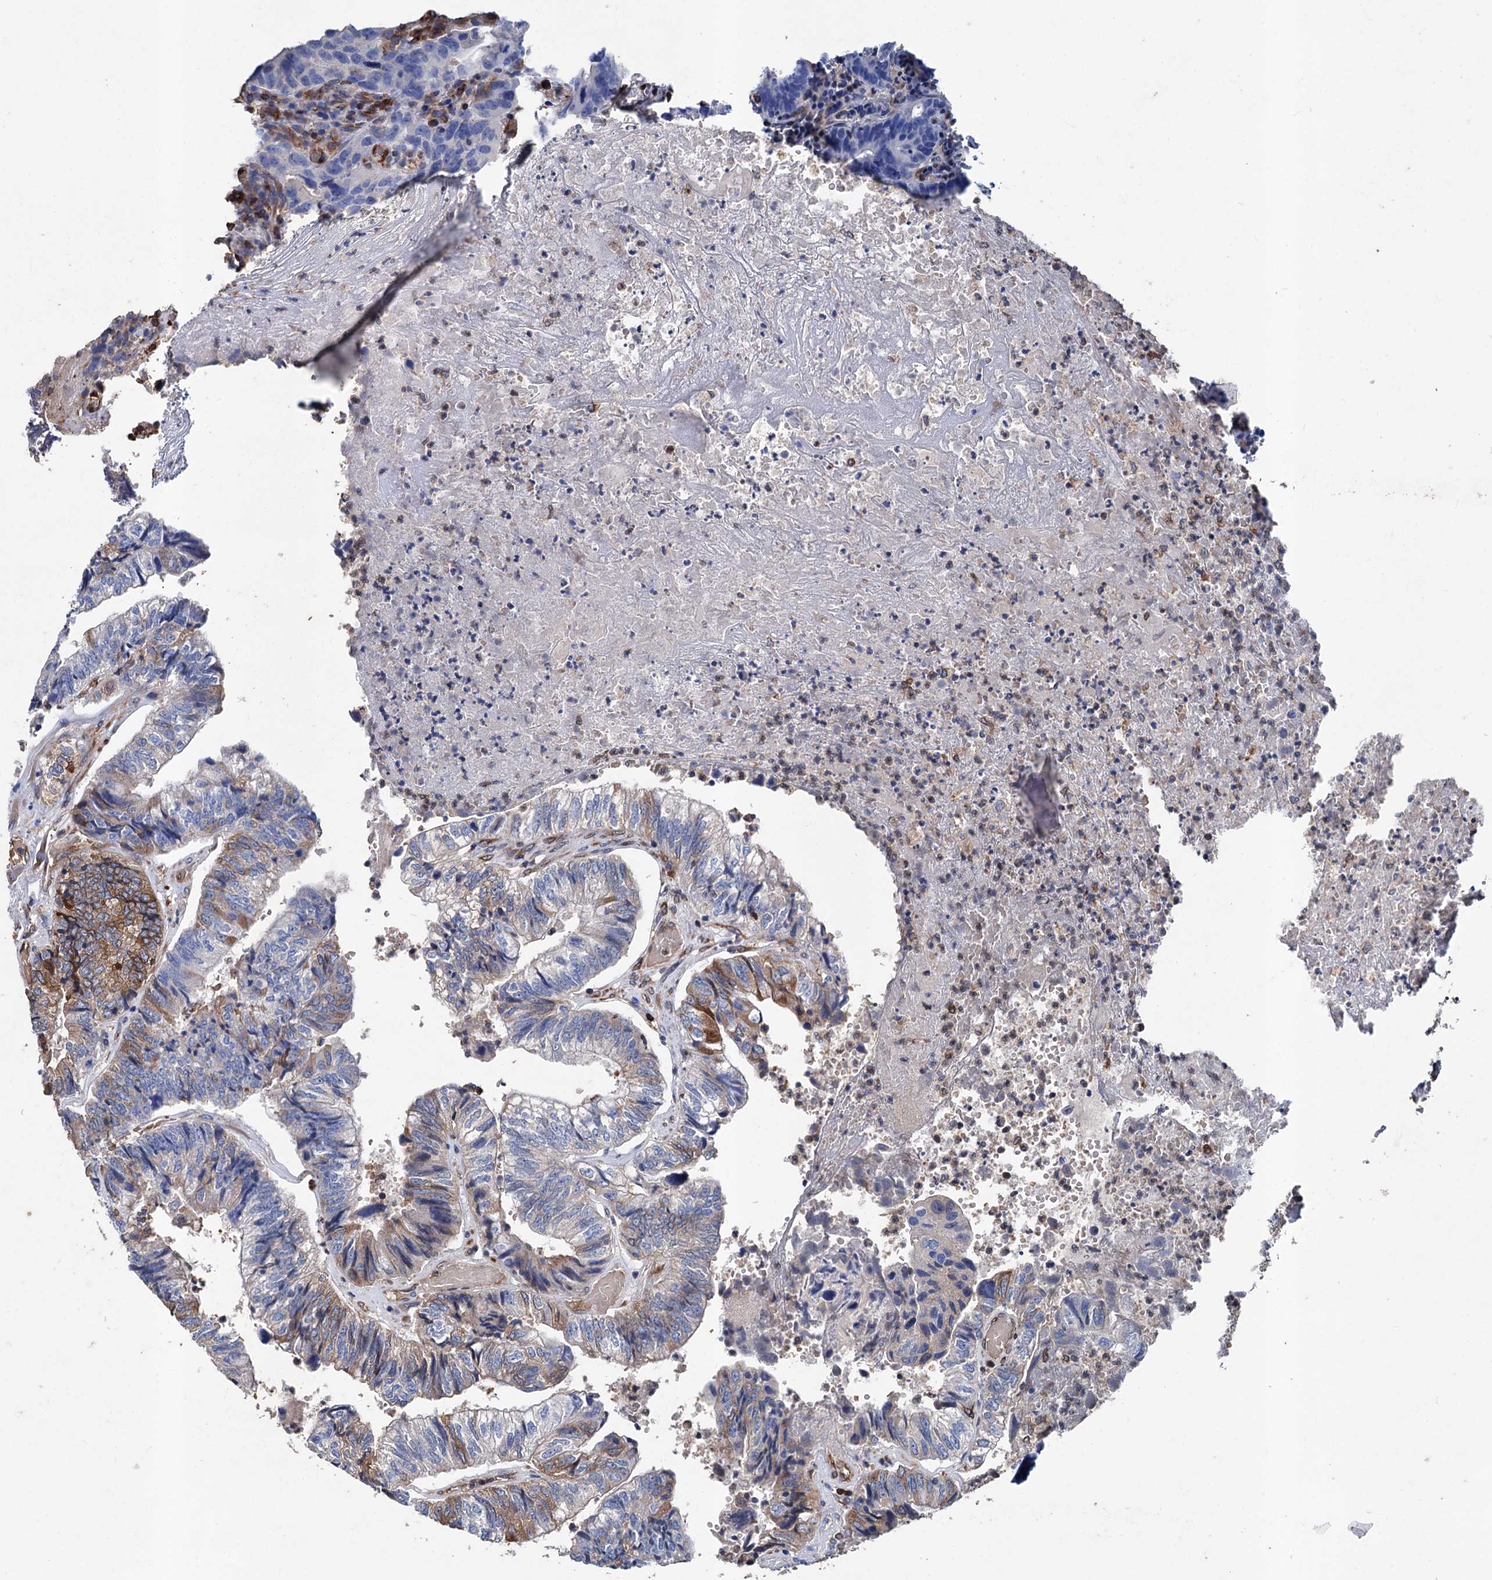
{"staining": {"intensity": "moderate", "quantity": "<25%", "location": "cytoplasmic/membranous"}, "tissue": "colorectal cancer", "cell_type": "Tumor cells", "image_type": "cancer", "snomed": [{"axis": "morphology", "description": "Adenocarcinoma, NOS"}, {"axis": "topography", "description": "Colon"}], "caption": "This is an image of IHC staining of colorectal cancer, which shows moderate positivity in the cytoplasmic/membranous of tumor cells.", "gene": "STING1", "patient": {"sex": "female", "age": 67}}